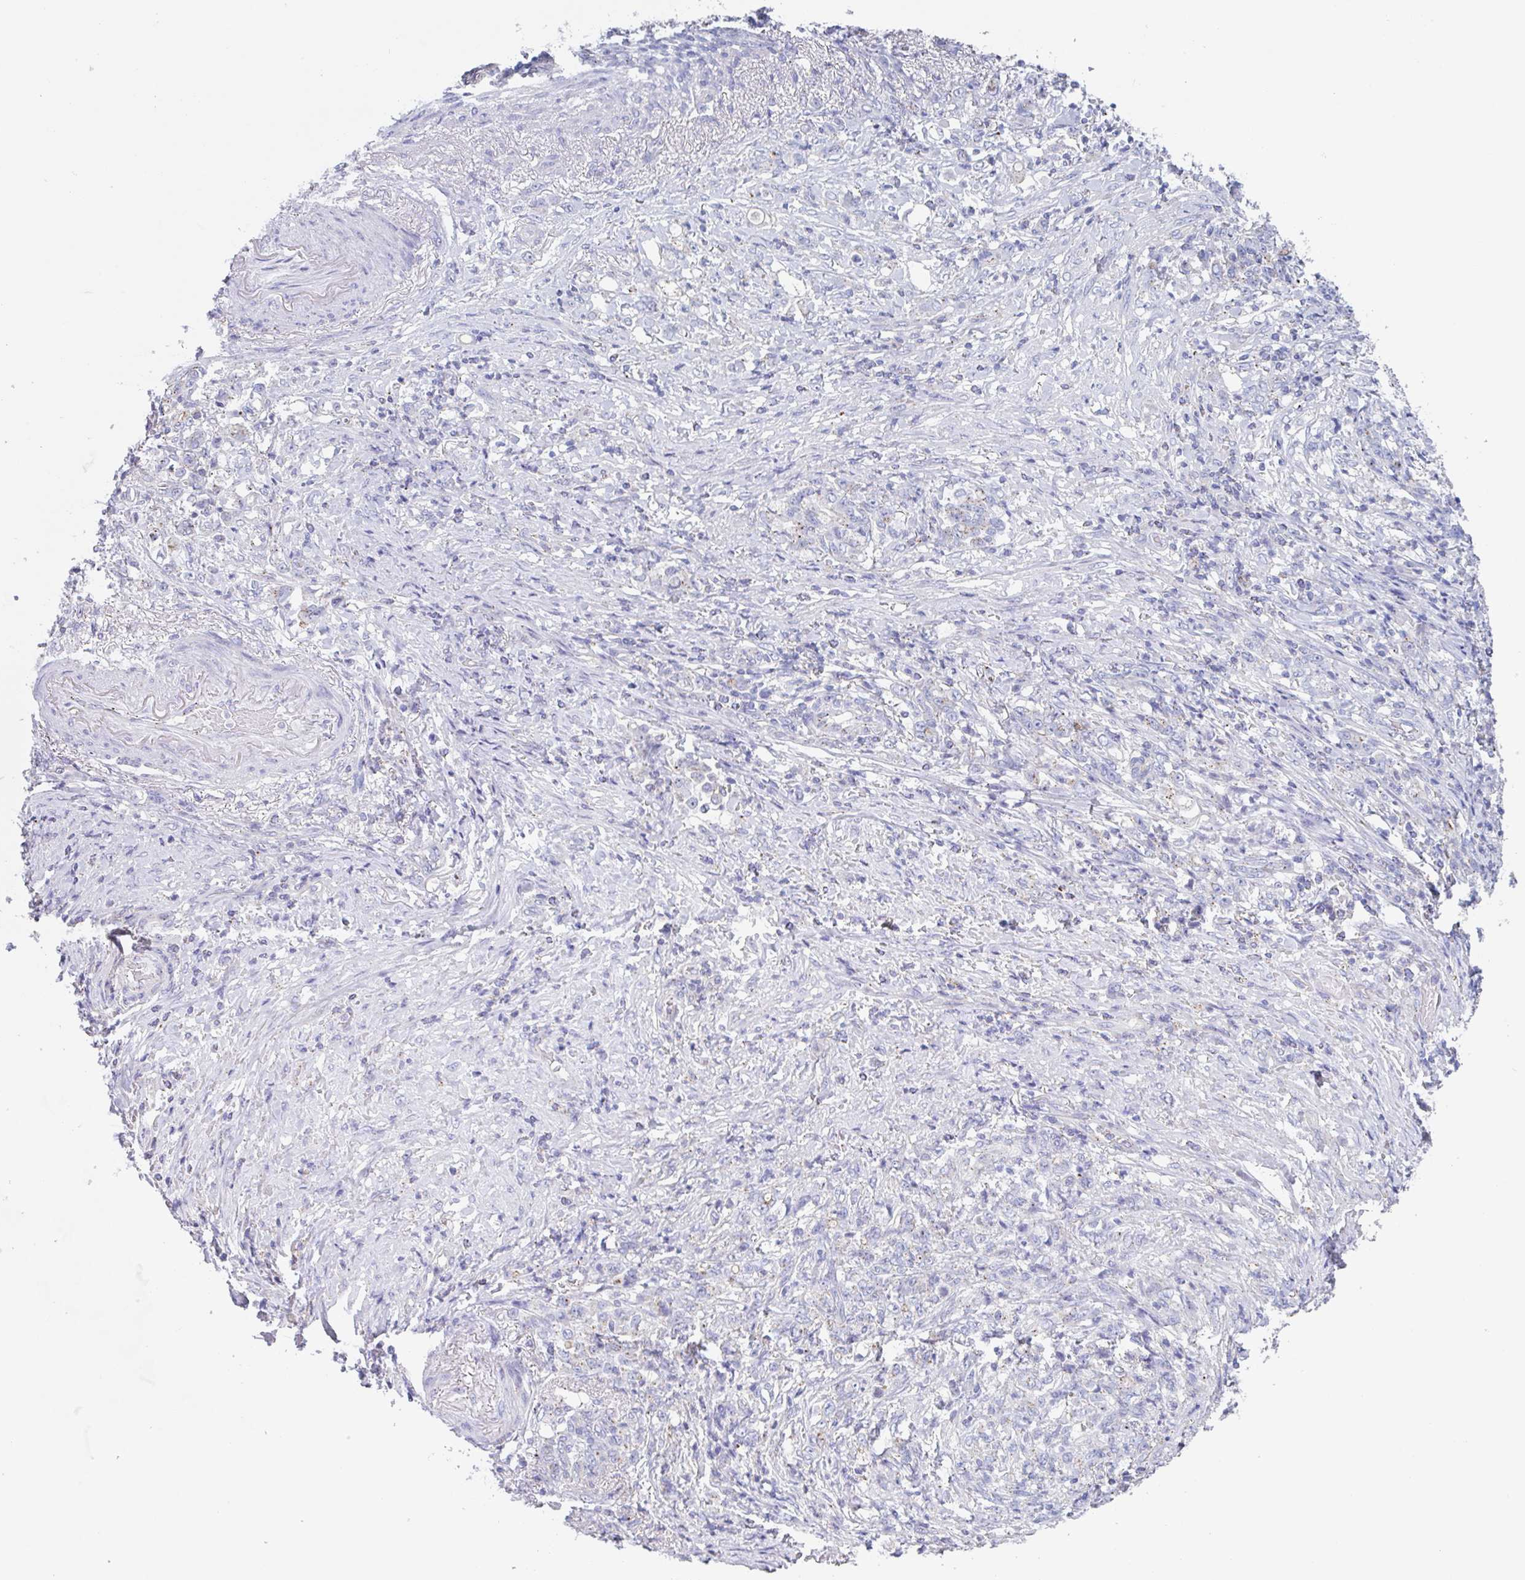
{"staining": {"intensity": "negative", "quantity": "none", "location": "none"}, "tissue": "stomach cancer", "cell_type": "Tumor cells", "image_type": "cancer", "snomed": [{"axis": "morphology", "description": "Adenocarcinoma, NOS"}, {"axis": "topography", "description": "Stomach"}], "caption": "Immunohistochemical staining of stomach adenocarcinoma shows no significant positivity in tumor cells. The staining is performed using DAB brown chromogen with nuclei counter-stained in using hematoxylin.", "gene": "CHMP5", "patient": {"sex": "female", "age": 79}}